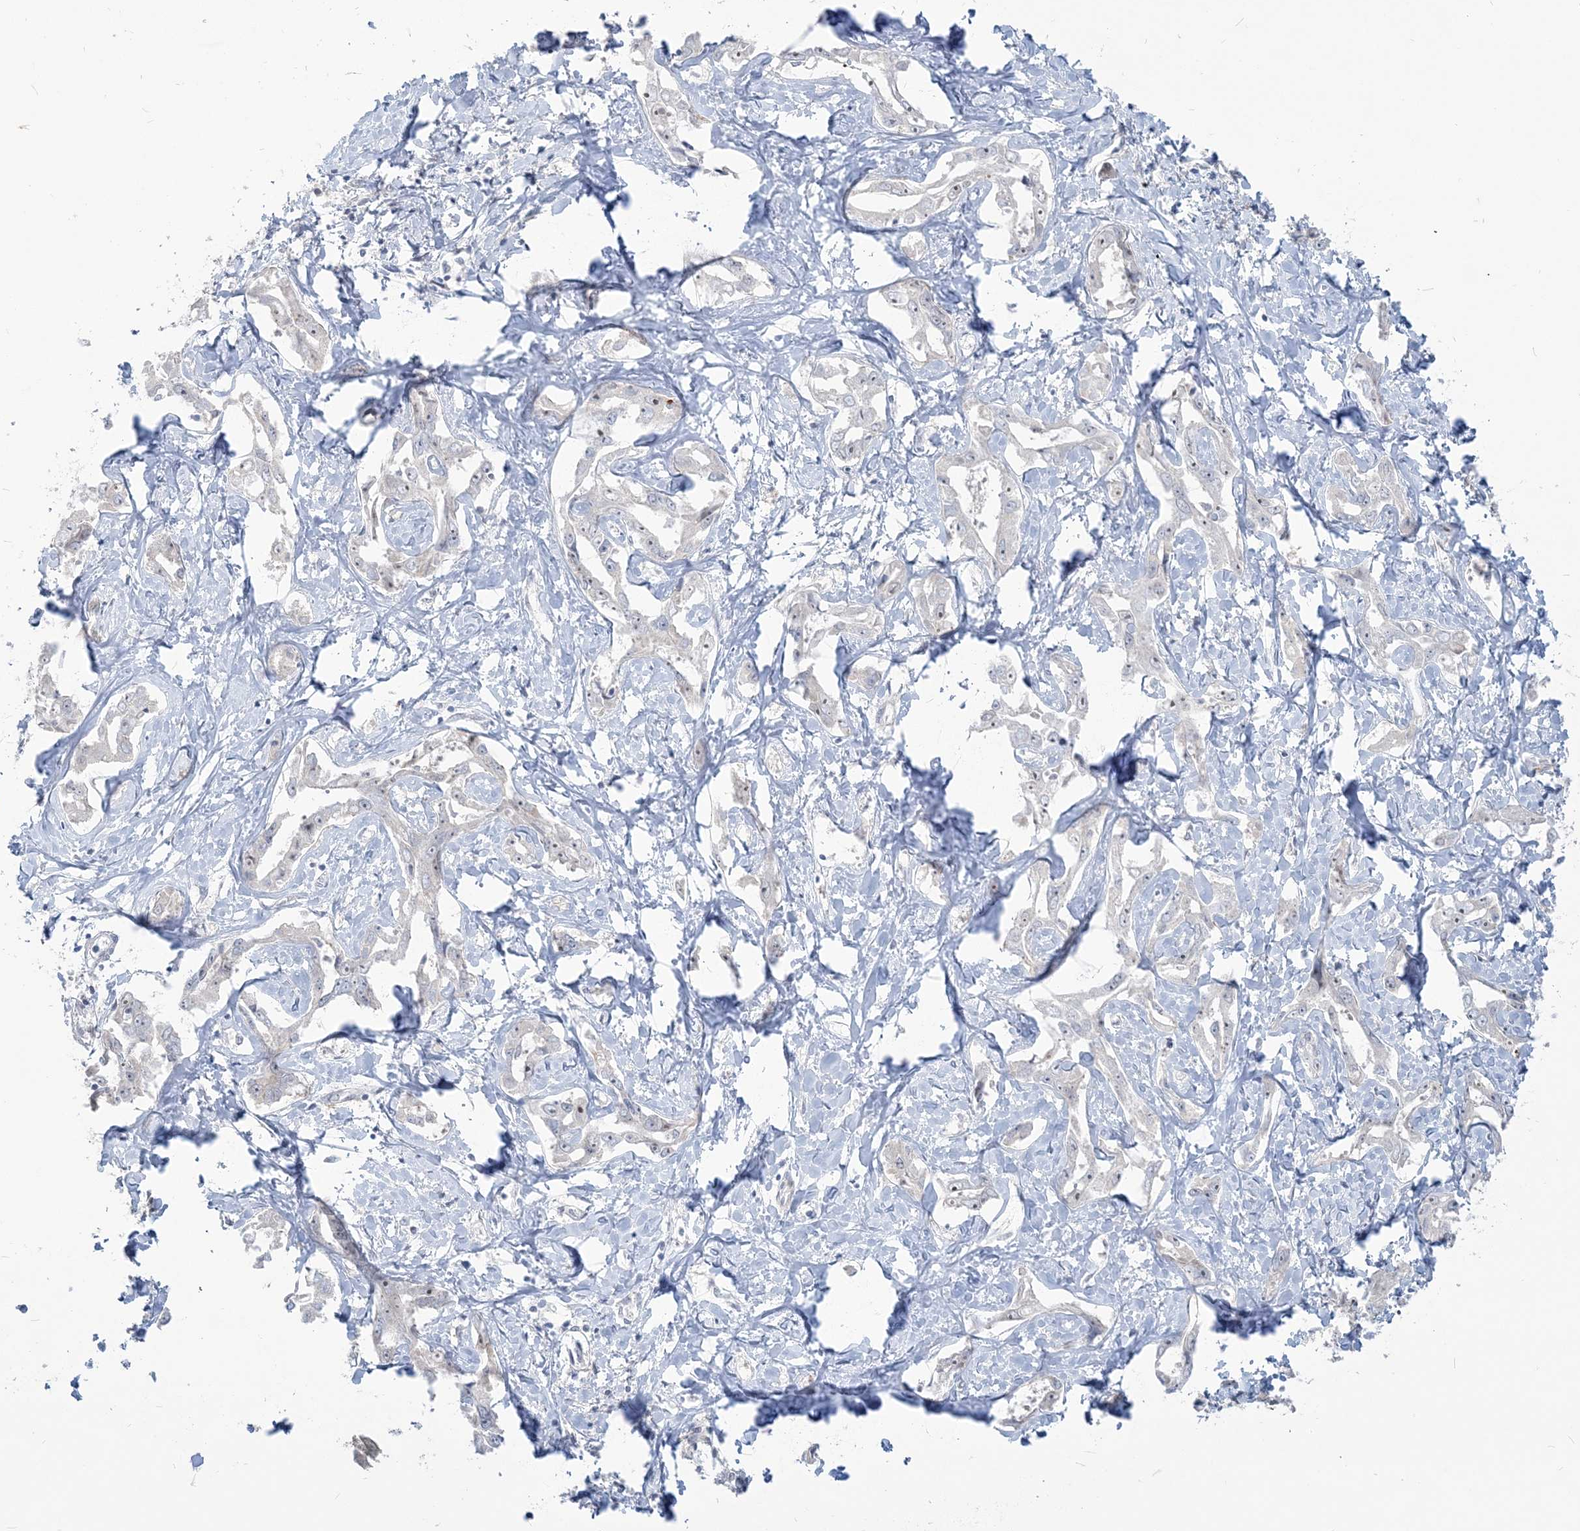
{"staining": {"intensity": "negative", "quantity": "none", "location": "none"}, "tissue": "liver cancer", "cell_type": "Tumor cells", "image_type": "cancer", "snomed": [{"axis": "morphology", "description": "Cholangiocarcinoma"}, {"axis": "topography", "description": "Liver"}], "caption": "The immunohistochemistry micrograph has no significant expression in tumor cells of liver cholangiocarcinoma tissue.", "gene": "SDAD1", "patient": {"sex": "male", "age": 59}}